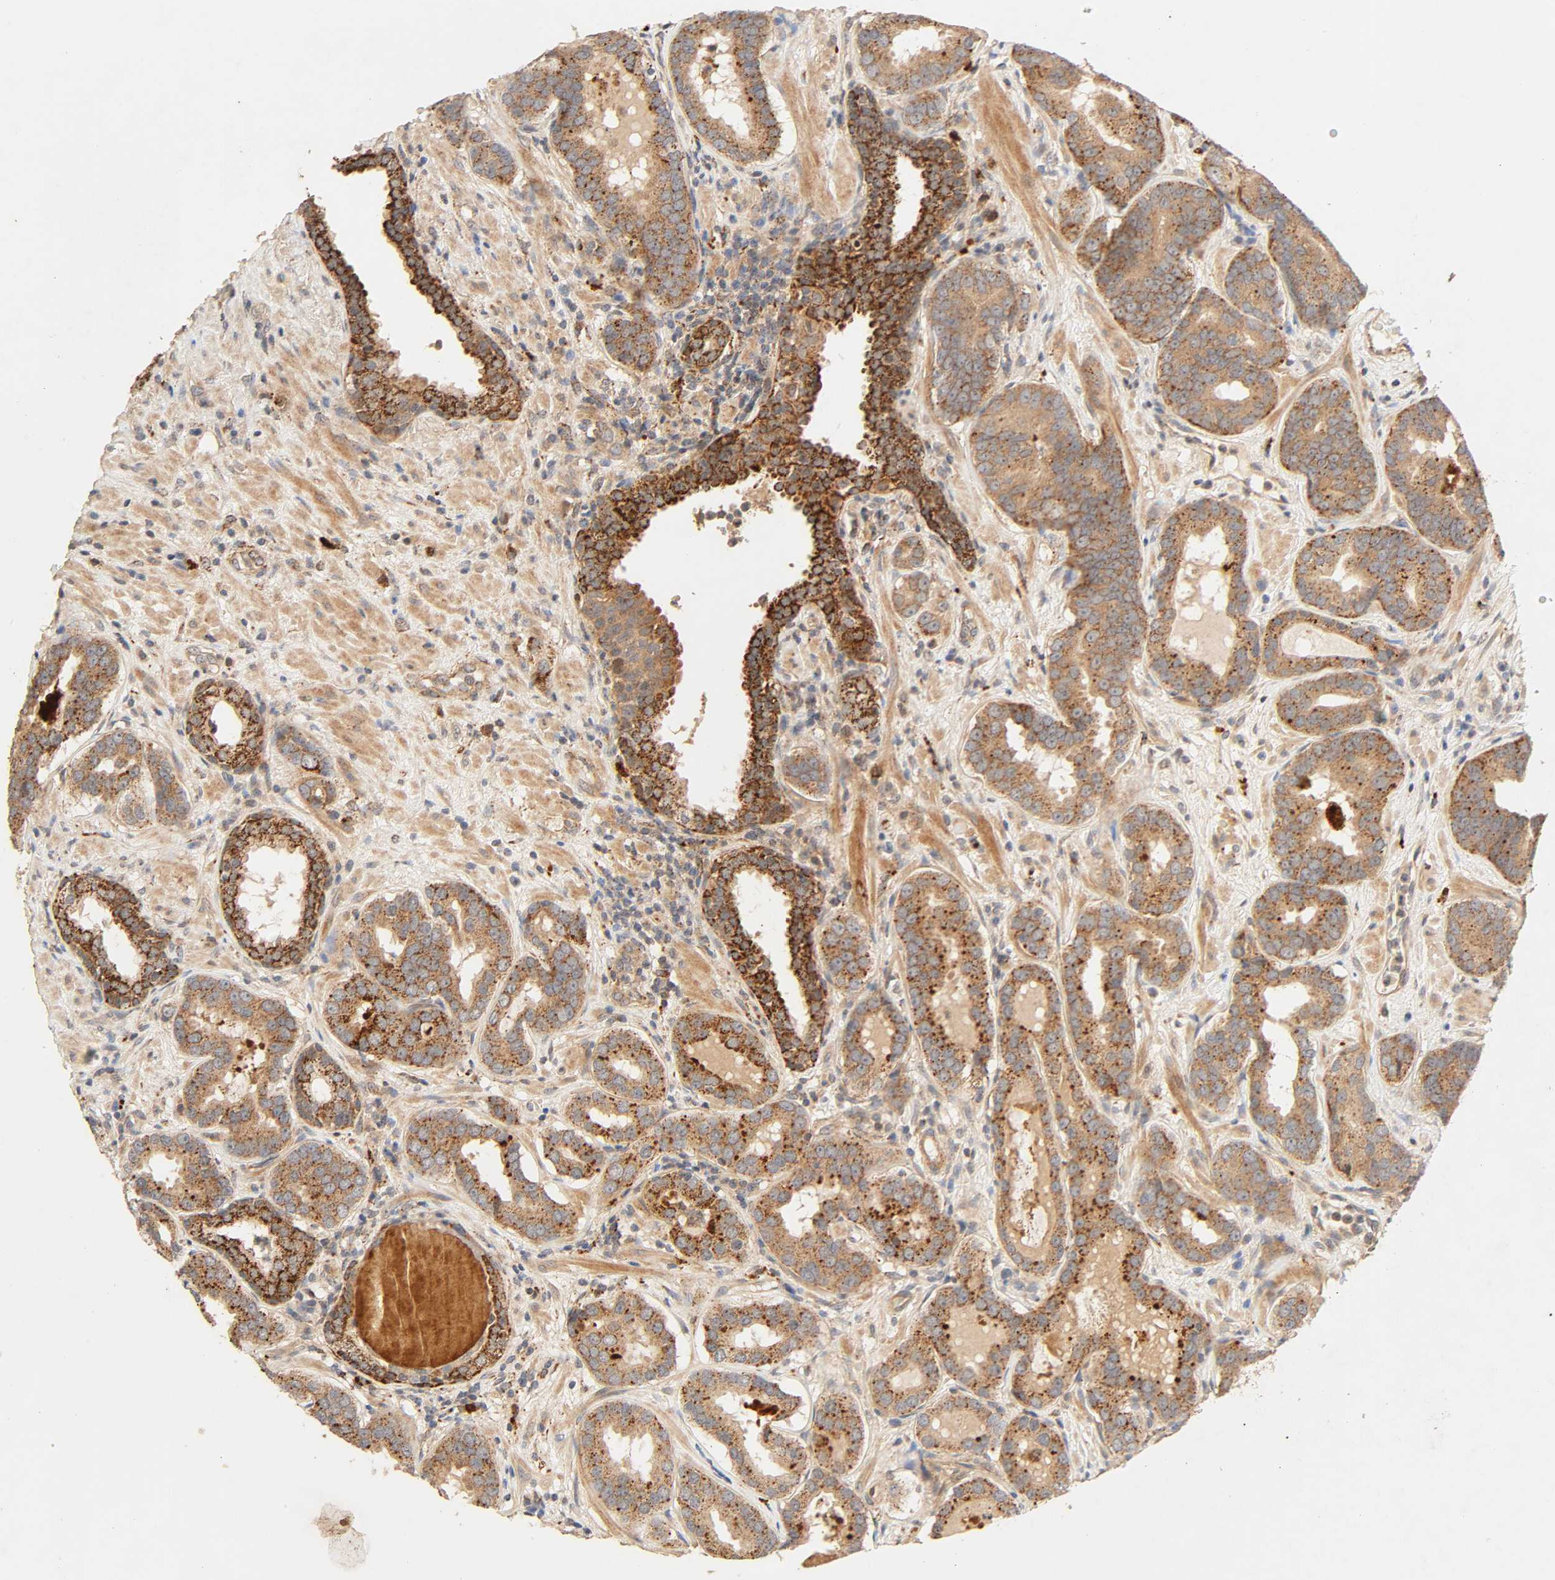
{"staining": {"intensity": "strong", "quantity": ">75%", "location": "cytoplasmic/membranous"}, "tissue": "prostate cancer", "cell_type": "Tumor cells", "image_type": "cancer", "snomed": [{"axis": "morphology", "description": "Adenocarcinoma, Low grade"}, {"axis": "topography", "description": "Prostate"}], "caption": "Prostate cancer (low-grade adenocarcinoma) stained with DAB (3,3'-diaminobenzidine) immunohistochemistry (IHC) reveals high levels of strong cytoplasmic/membranous positivity in about >75% of tumor cells. (DAB IHC with brightfield microscopy, high magnification).", "gene": "MAPK6", "patient": {"sex": "male", "age": 59}}